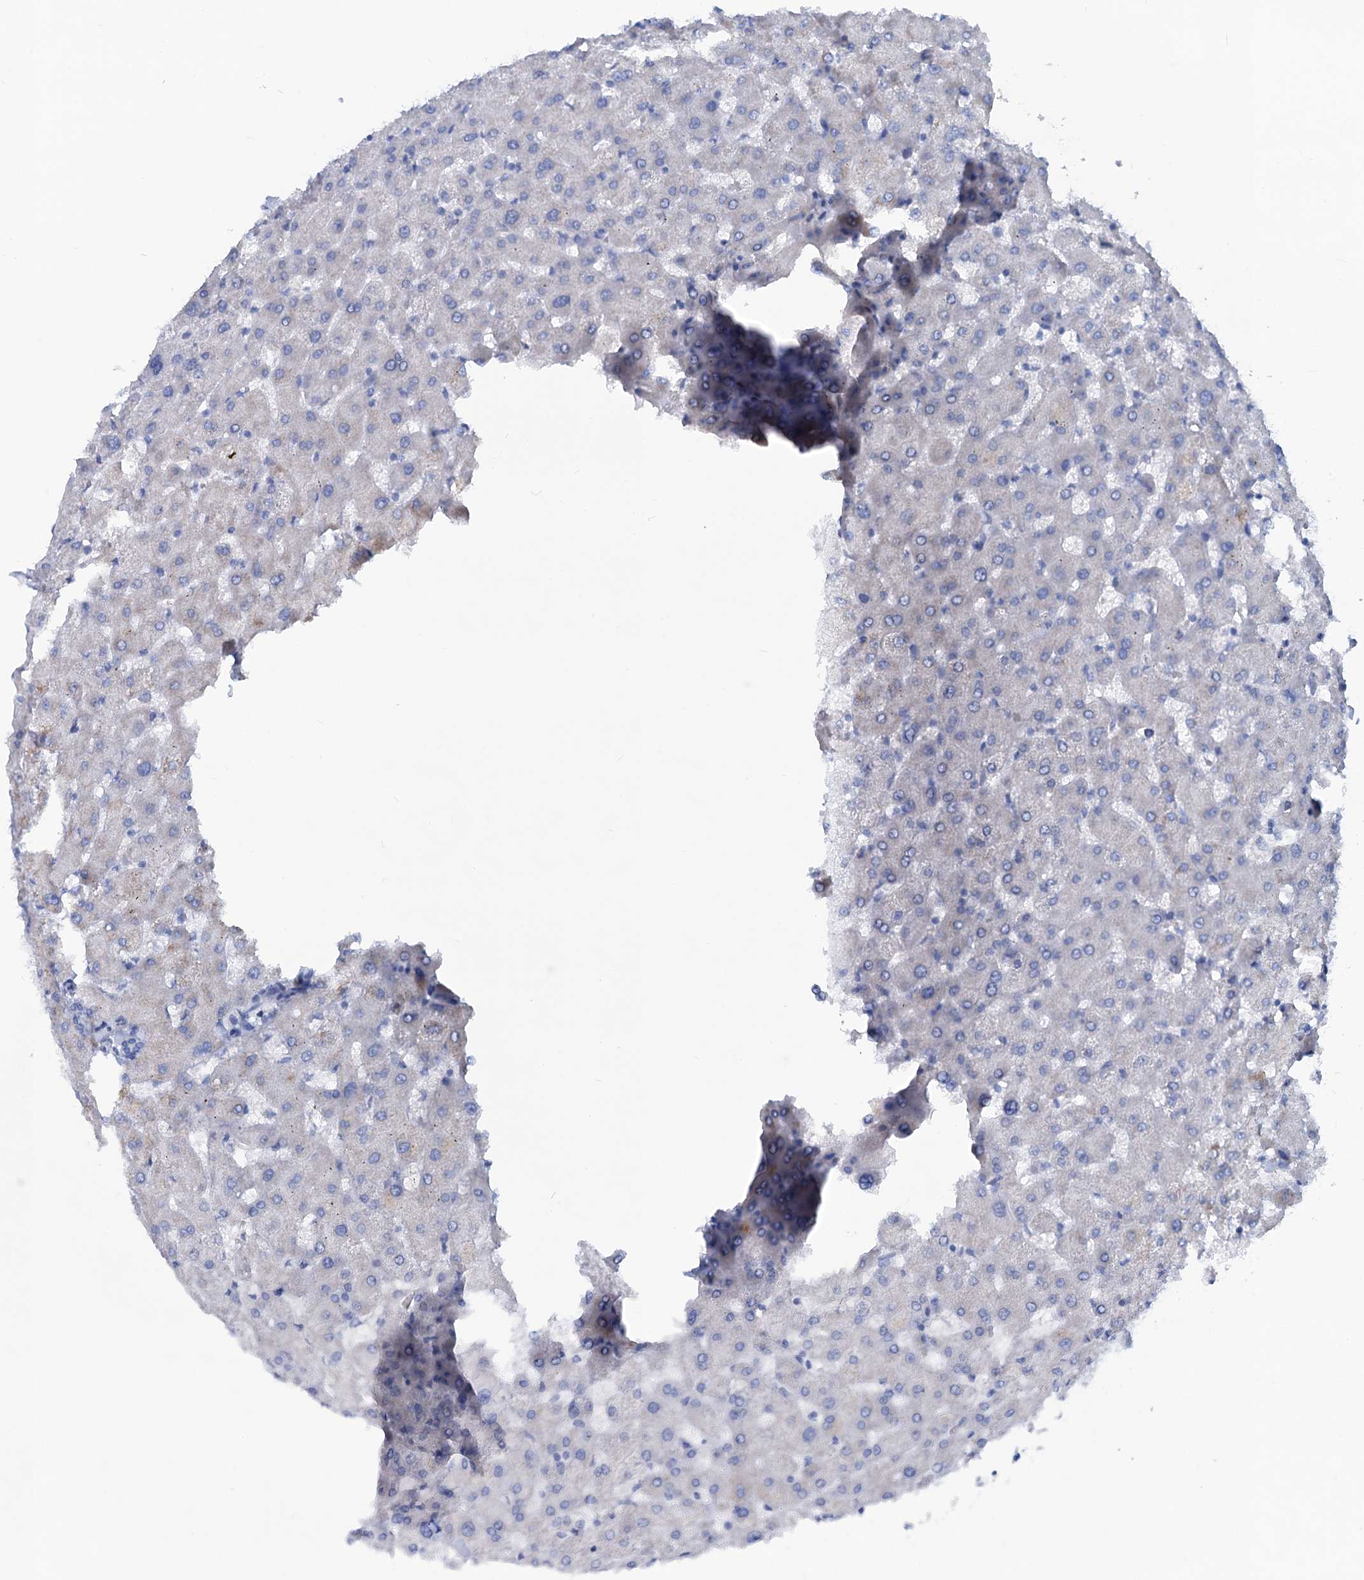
{"staining": {"intensity": "negative", "quantity": "none", "location": "none"}, "tissue": "liver", "cell_type": "Cholangiocytes", "image_type": "normal", "snomed": [{"axis": "morphology", "description": "Normal tissue, NOS"}, {"axis": "topography", "description": "Liver"}], "caption": "There is no significant expression in cholangiocytes of liver. Nuclei are stained in blue.", "gene": "SLC1A3", "patient": {"sex": "female", "age": 63}}